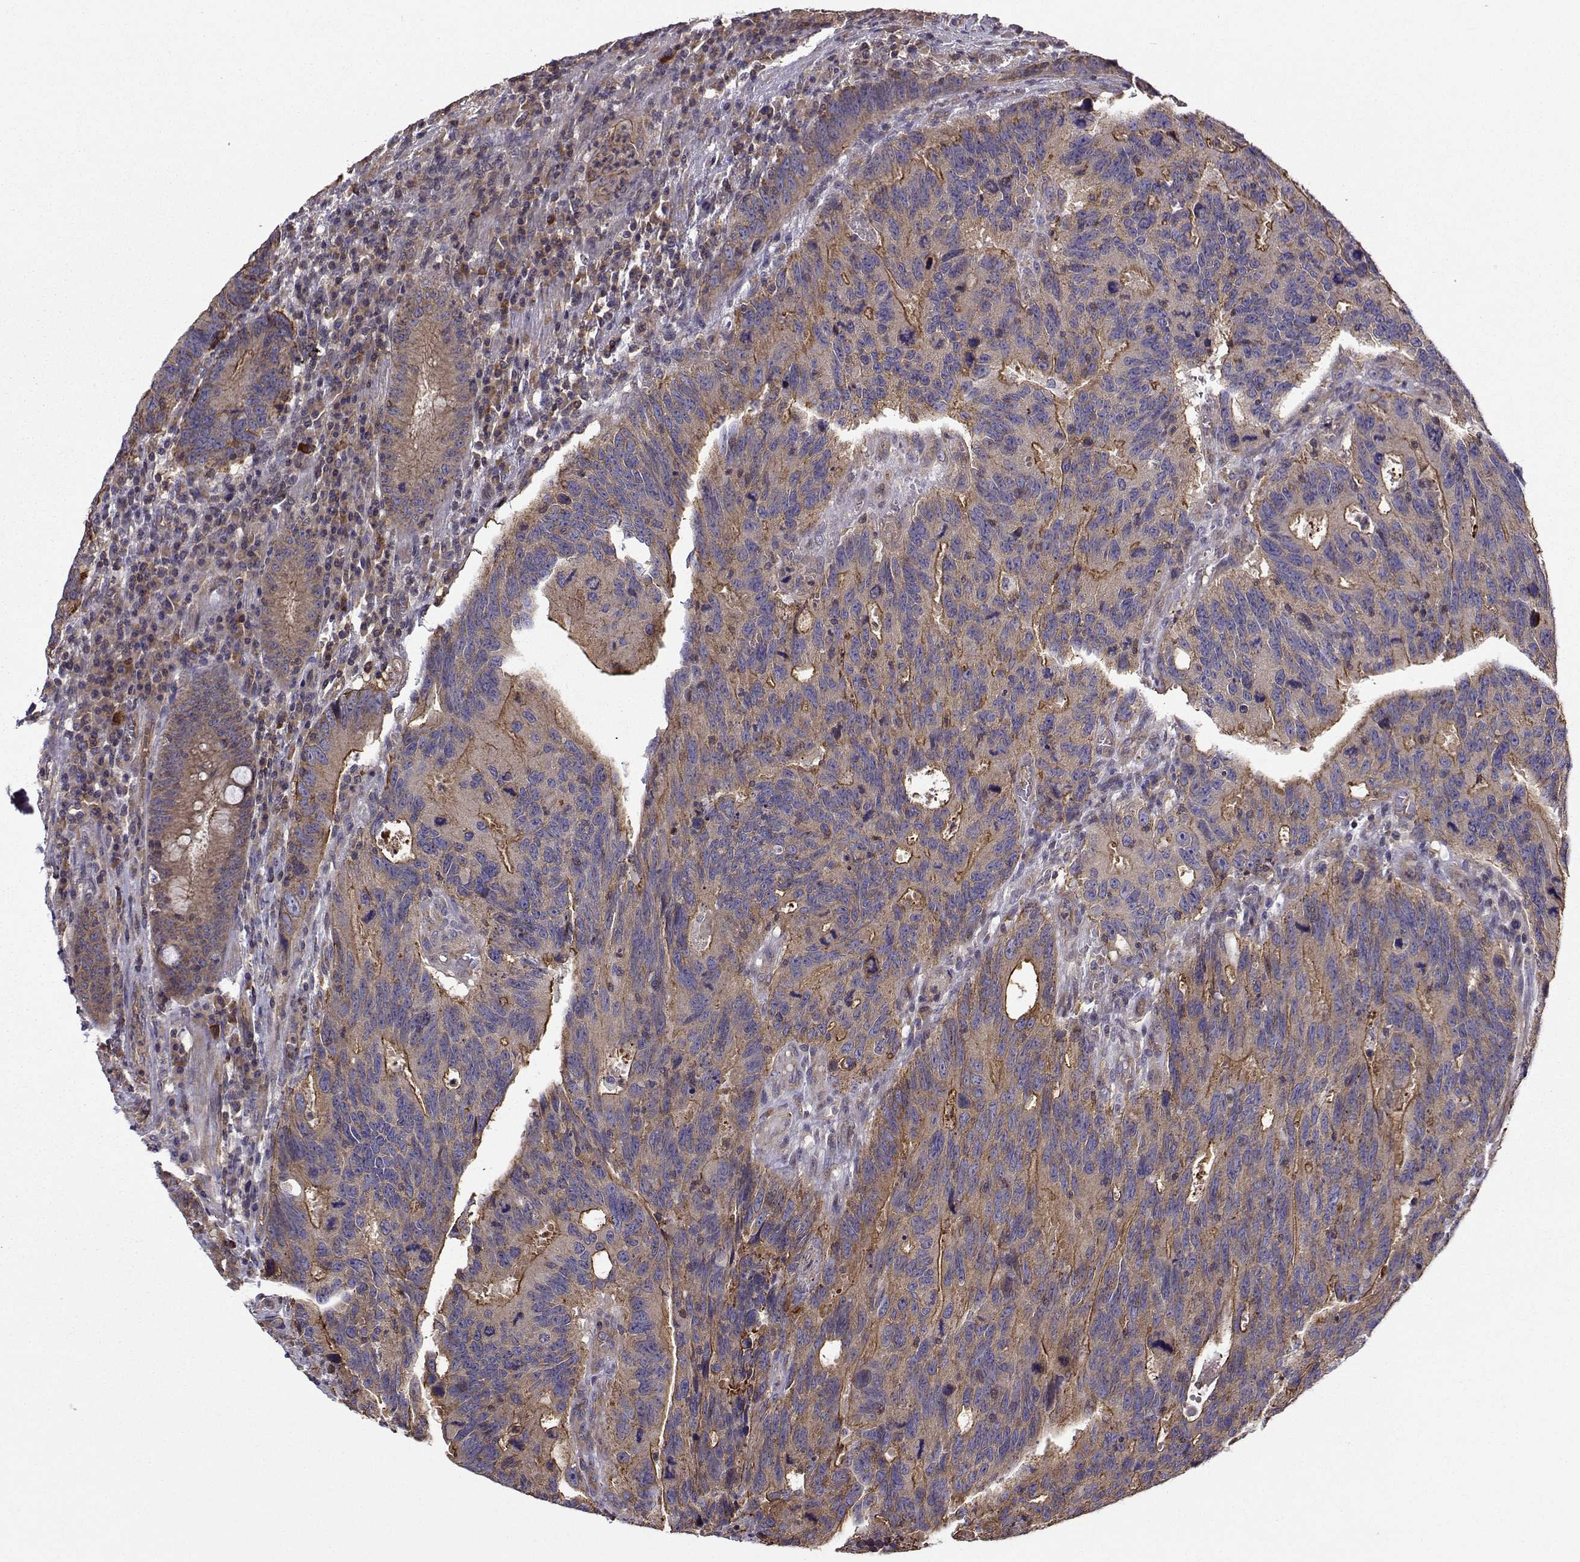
{"staining": {"intensity": "strong", "quantity": "<25%", "location": "cytoplasmic/membranous"}, "tissue": "colorectal cancer", "cell_type": "Tumor cells", "image_type": "cancer", "snomed": [{"axis": "morphology", "description": "Adenocarcinoma, NOS"}, {"axis": "topography", "description": "Colon"}], "caption": "Tumor cells demonstrate medium levels of strong cytoplasmic/membranous expression in approximately <25% of cells in human adenocarcinoma (colorectal).", "gene": "ITGB8", "patient": {"sex": "female", "age": 77}}